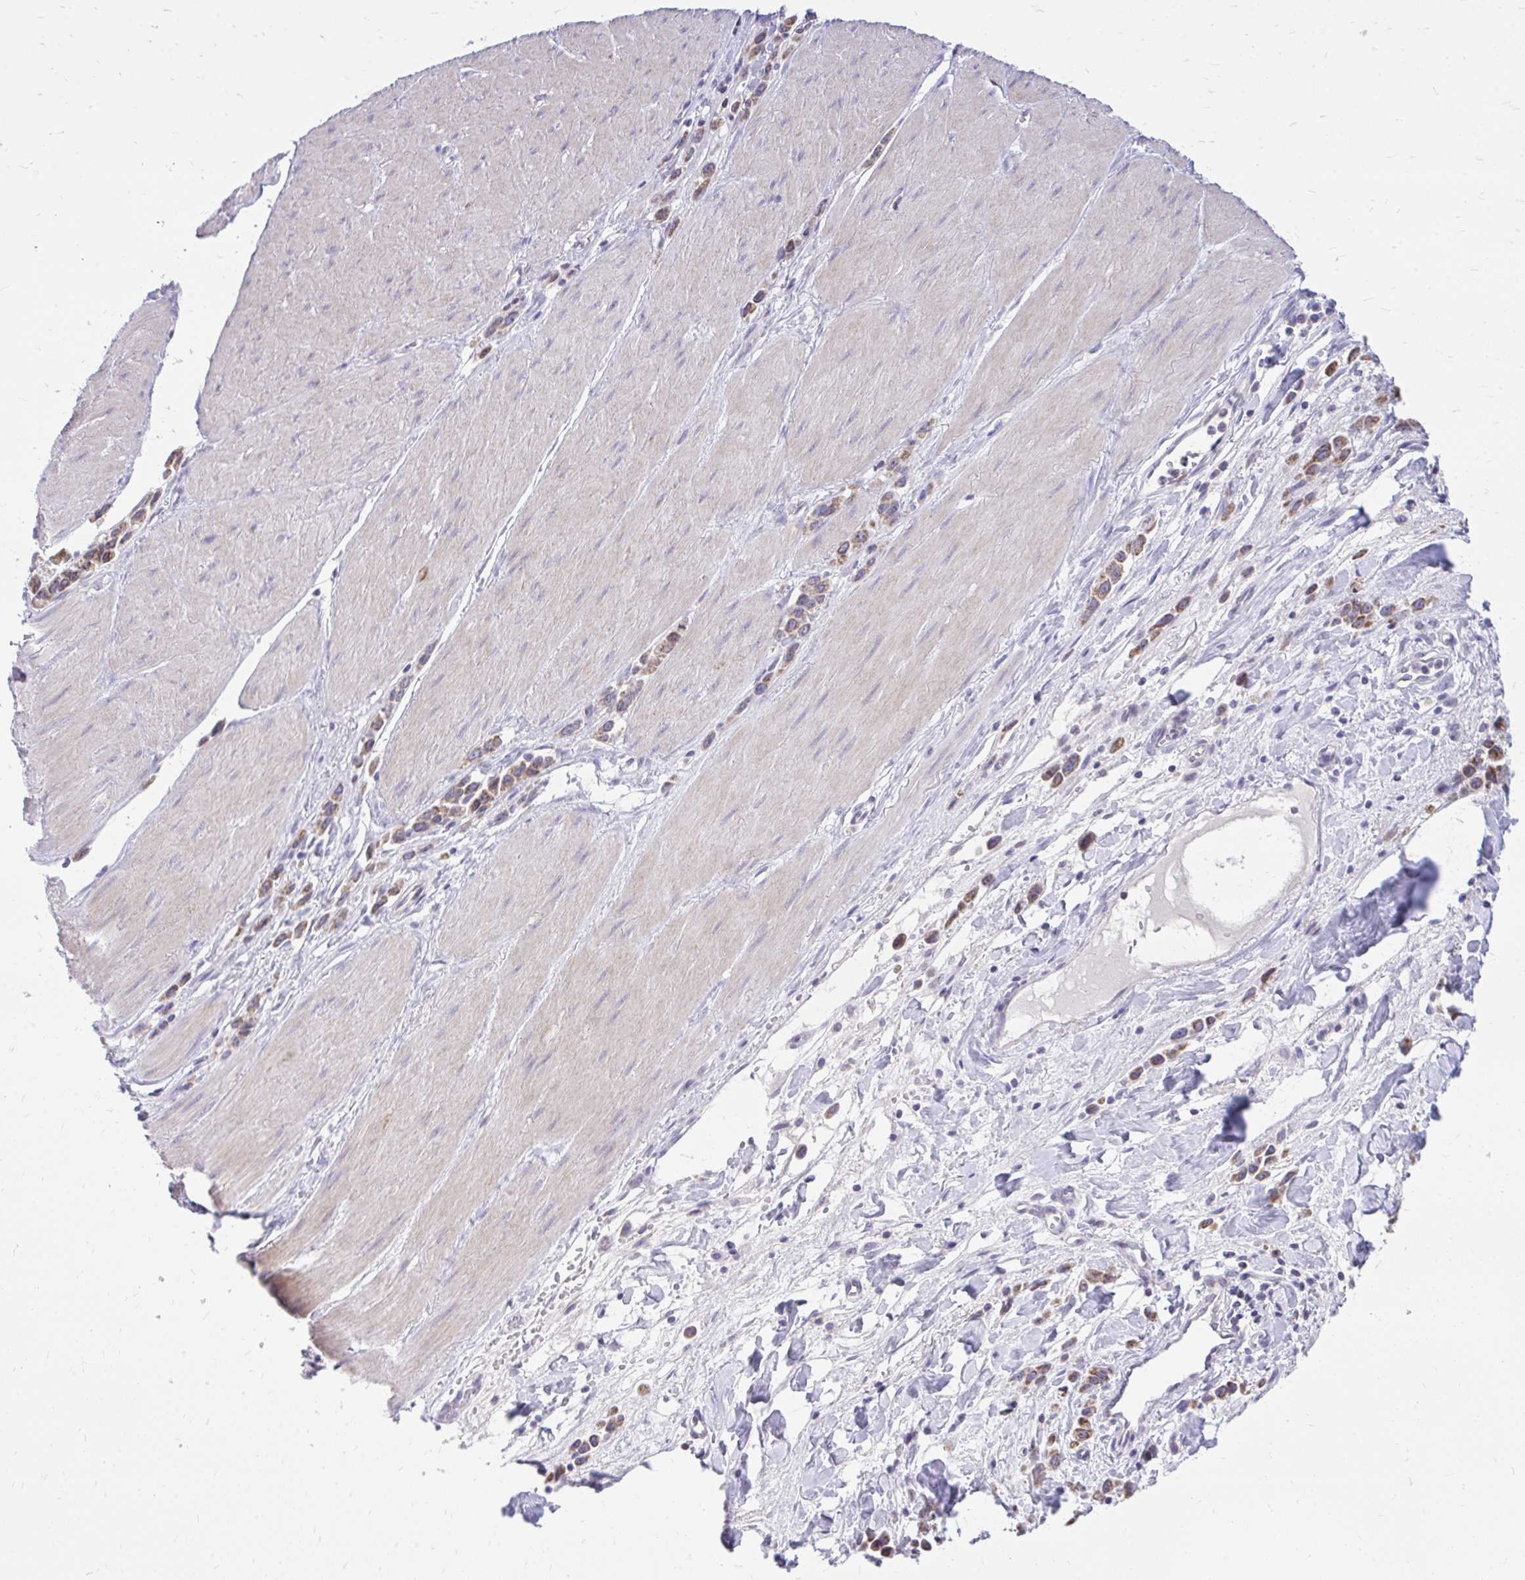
{"staining": {"intensity": "weak", "quantity": ">75%", "location": "cytoplasmic/membranous"}, "tissue": "stomach cancer", "cell_type": "Tumor cells", "image_type": "cancer", "snomed": [{"axis": "morphology", "description": "Adenocarcinoma, NOS"}, {"axis": "topography", "description": "Stomach"}], "caption": "A low amount of weak cytoplasmic/membranous staining is identified in approximately >75% of tumor cells in stomach cancer (adenocarcinoma) tissue.", "gene": "RPS6KA2", "patient": {"sex": "male", "age": 47}}